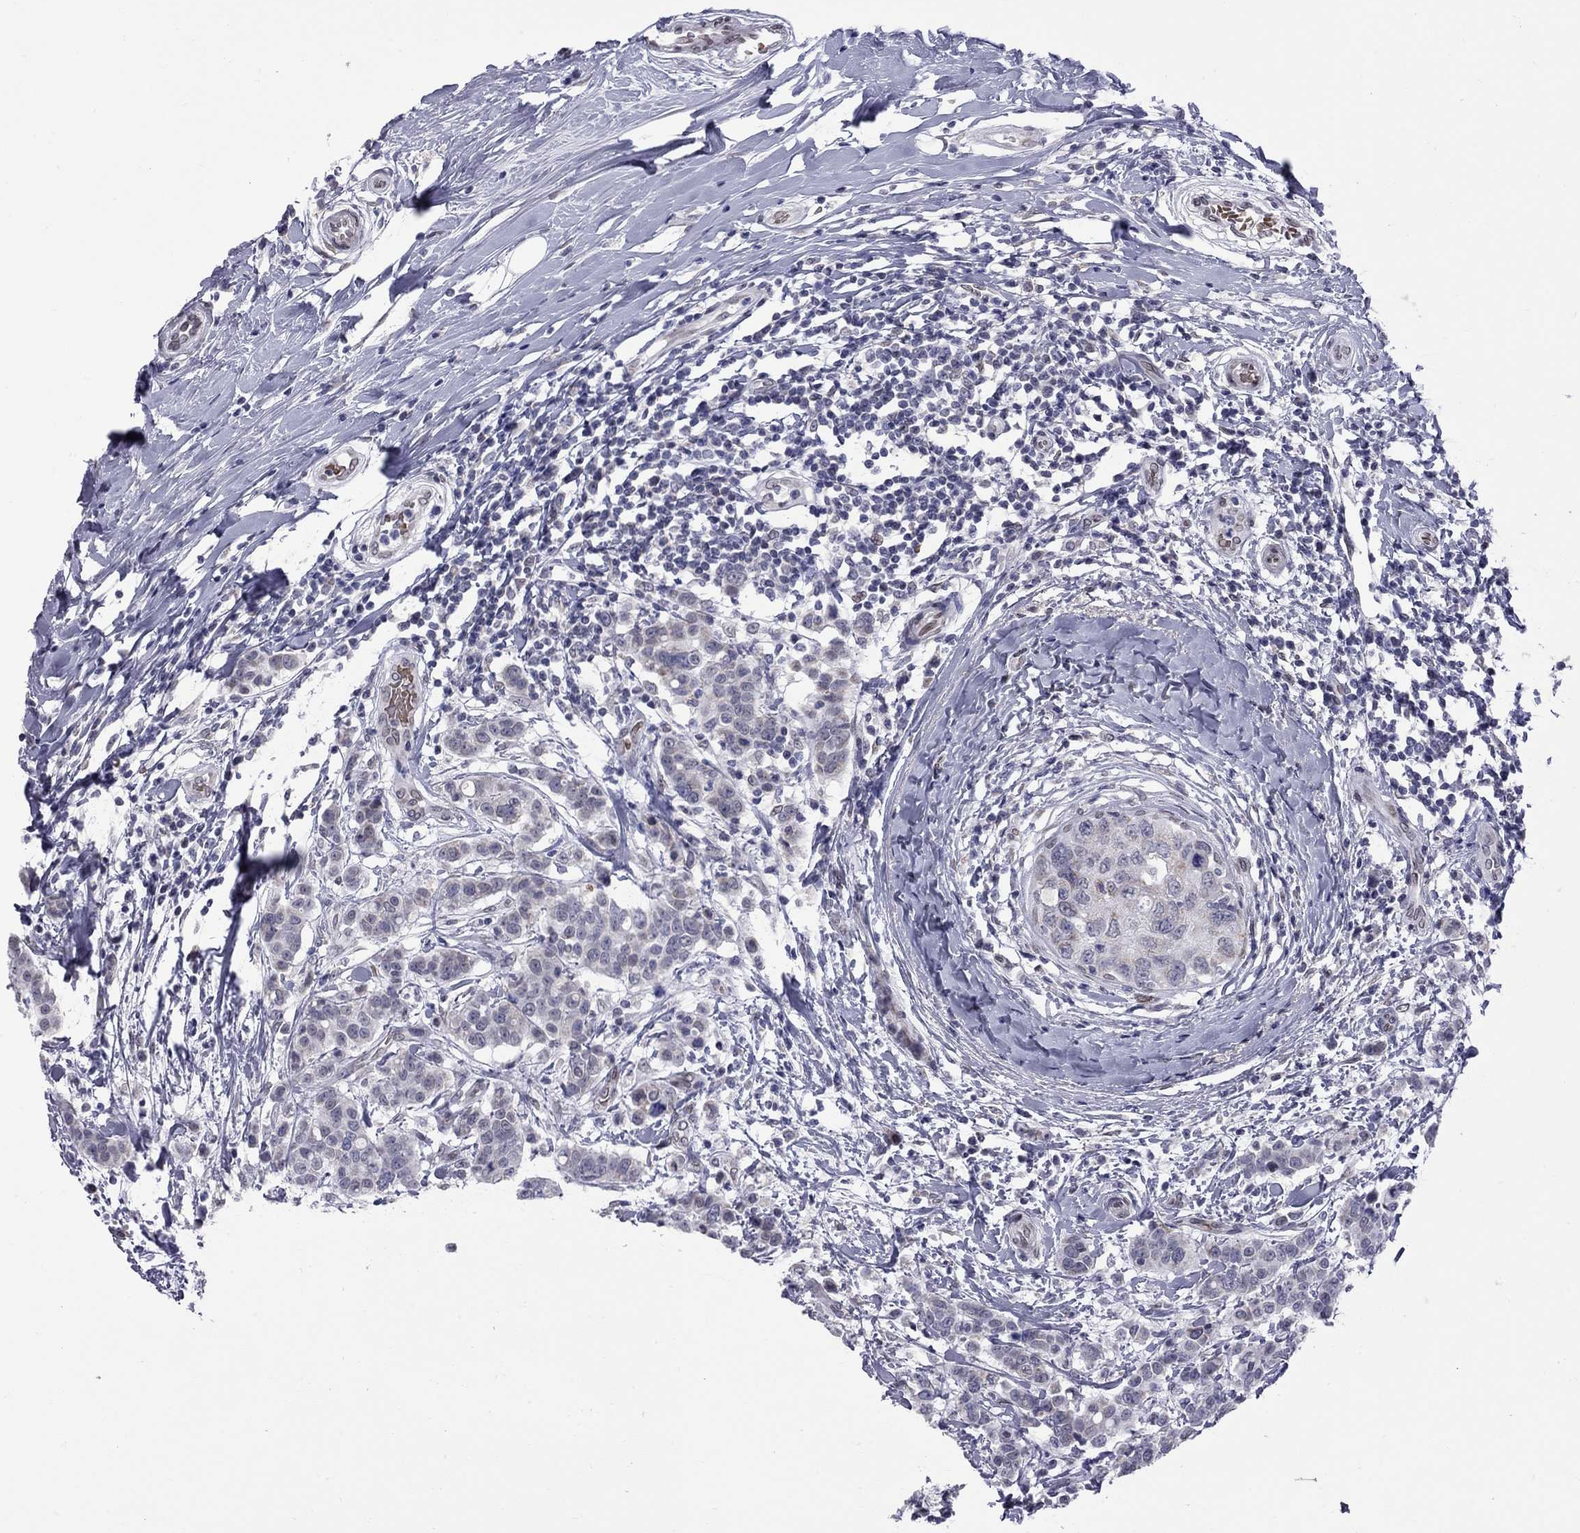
{"staining": {"intensity": "negative", "quantity": "none", "location": "none"}, "tissue": "breast cancer", "cell_type": "Tumor cells", "image_type": "cancer", "snomed": [{"axis": "morphology", "description": "Duct carcinoma"}, {"axis": "topography", "description": "Breast"}], "caption": "Immunohistochemistry of breast cancer (invasive ductal carcinoma) displays no staining in tumor cells.", "gene": "CLTCL1", "patient": {"sex": "female", "age": 27}}